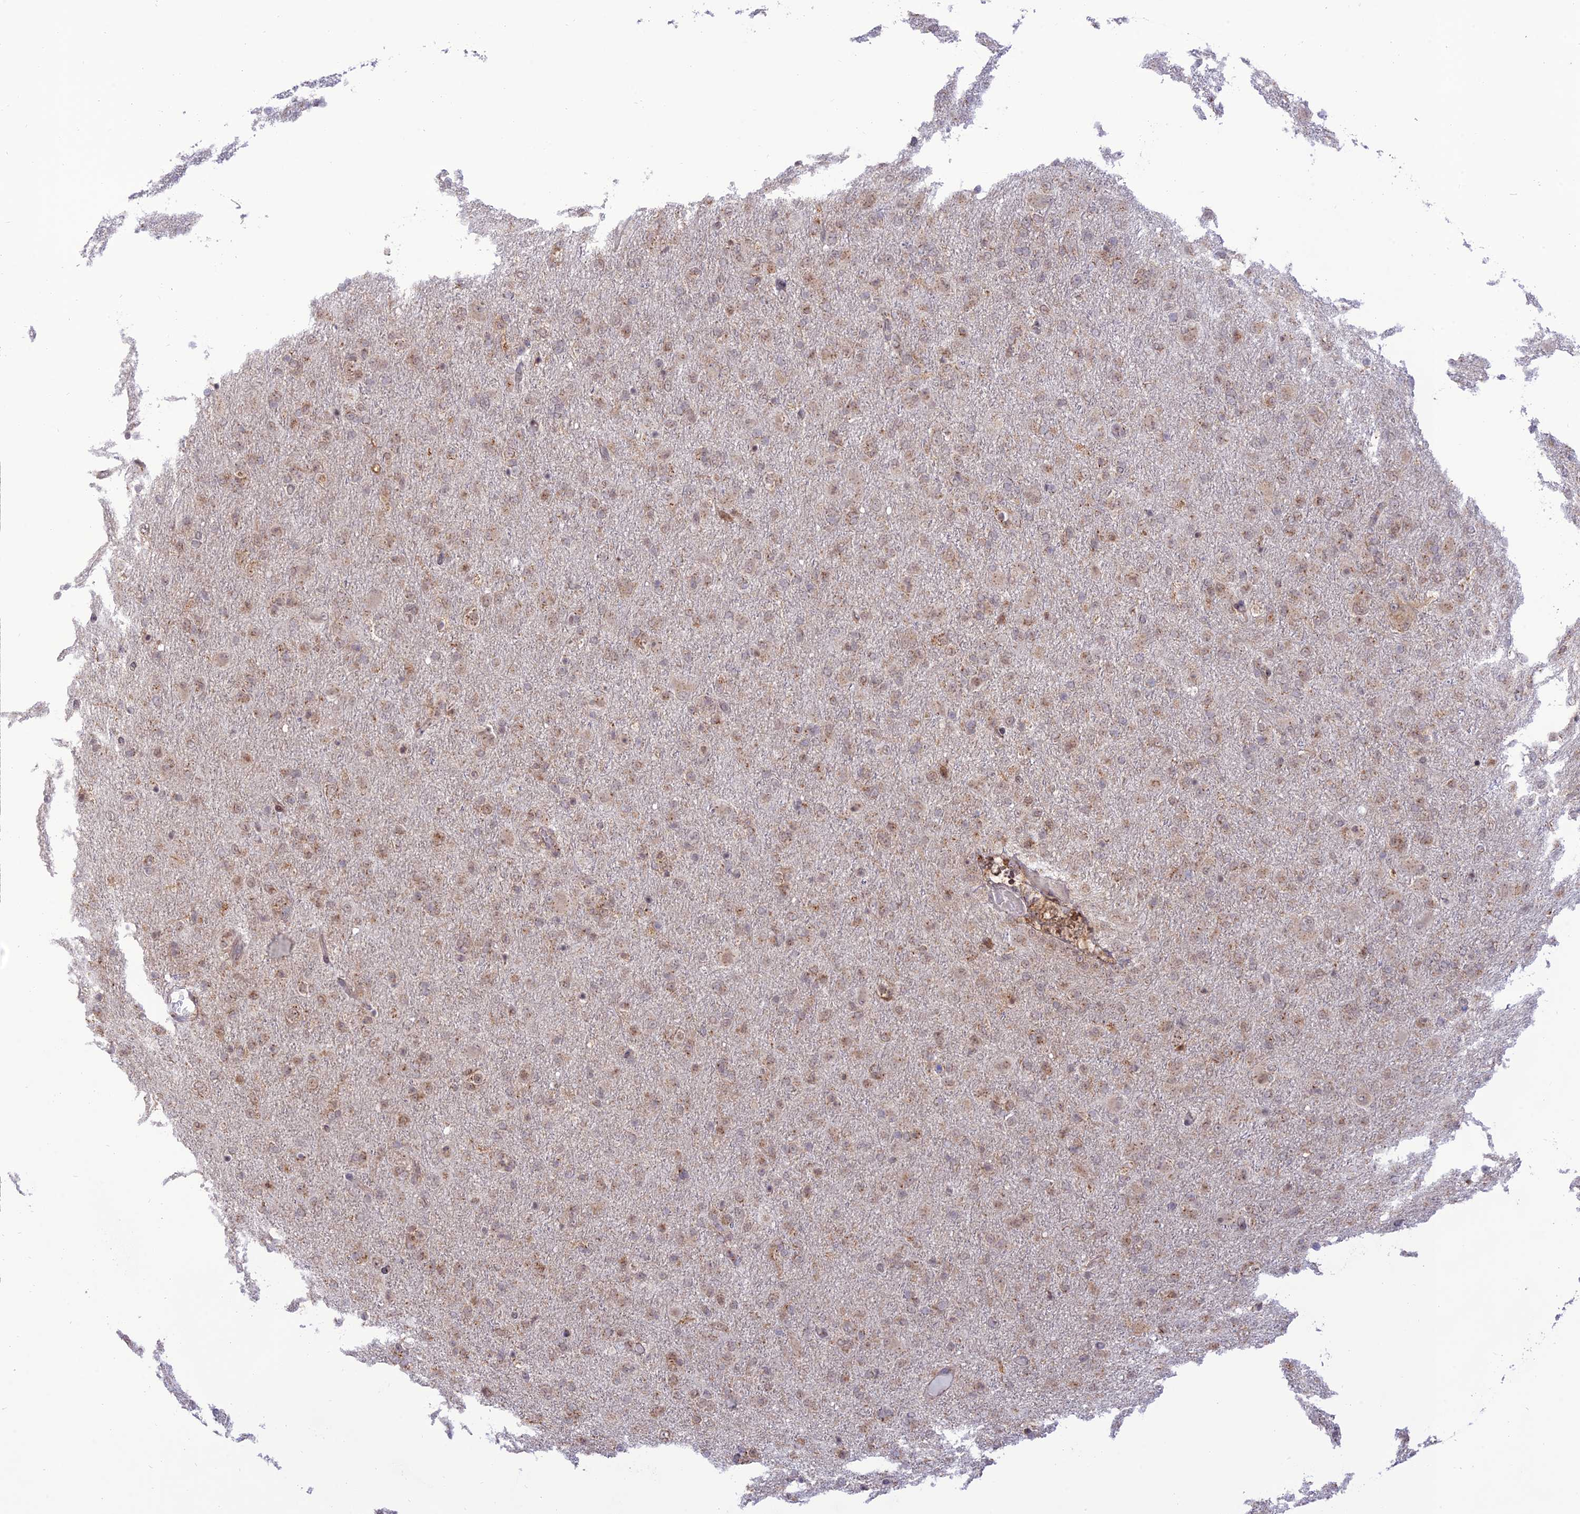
{"staining": {"intensity": "weak", "quantity": ">75%", "location": "cytoplasmic/membranous"}, "tissue": "glioma", "cell_type": "Tumor cells", "image_type": "cancer", "snomed": [{"axis": "morphology", "description": "Glioma, malignant, Low grade"}, {"axis": "topography", "description": "Brain"}], "caption": "Immunohistochemical staining of malignant low-grade glioma reveals weak cytoplasmic/membranous protein expression in approximately >75% of tumor cells.", "gene": "GOLGA3", "patient": {"sex": "male", "age": 65}}